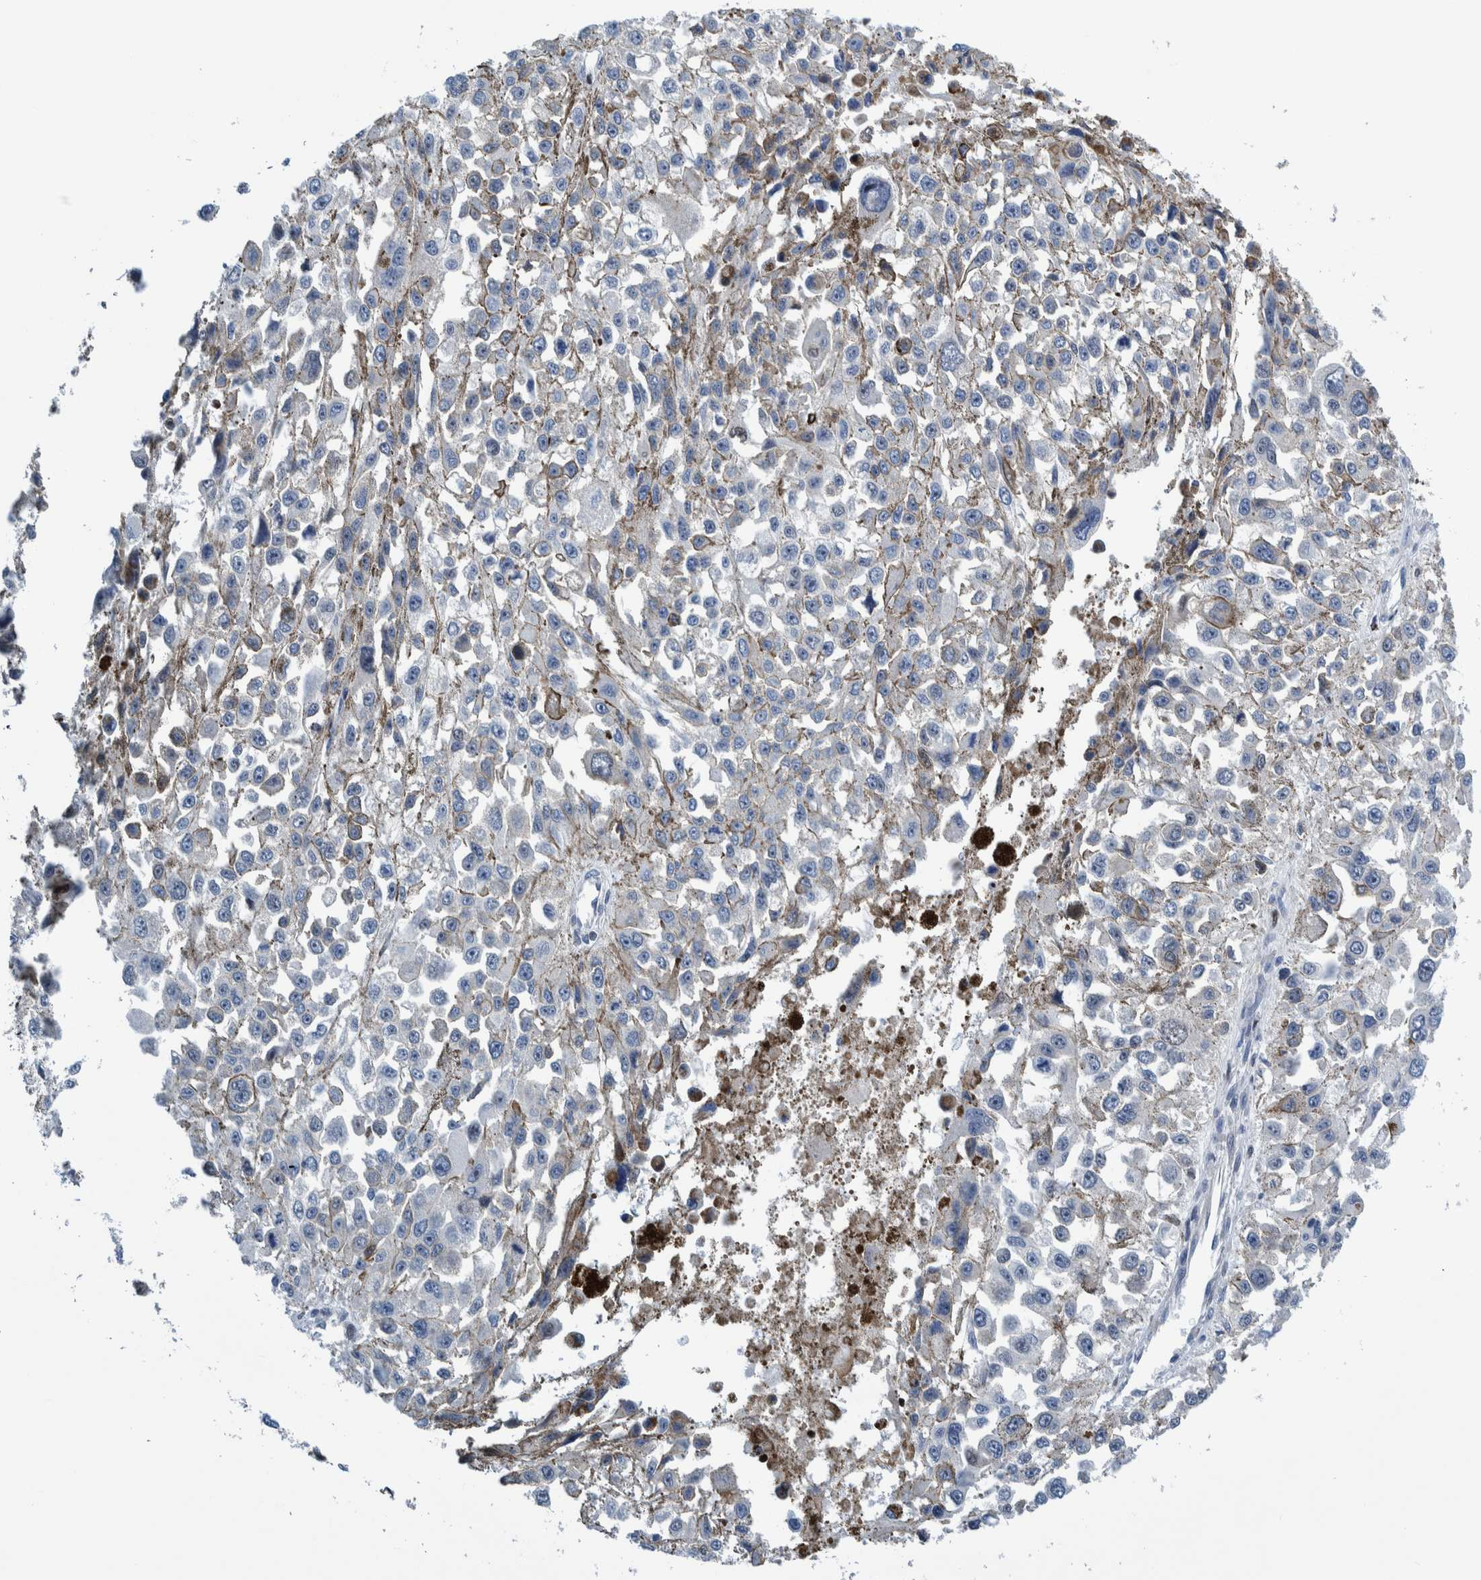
{"staining": {"intensity": "negative", "quantity": "none", "location": "none"}, "tissue": "melanoma", "cell_type": "Tumor cells", "image_type": "cancer", "snomed": [{"axis": "morphology", "description": "Malignant melanoma, Metastatic site"}, {"axis": "topography", "description": "Lymph node"}], "caption": "This is an immunohistochemistry histopathology image of human melanoma. There is no positivity in tumor cells.", "gene": "HEATR9", "patient": {"sex": "male", "age": 59}}